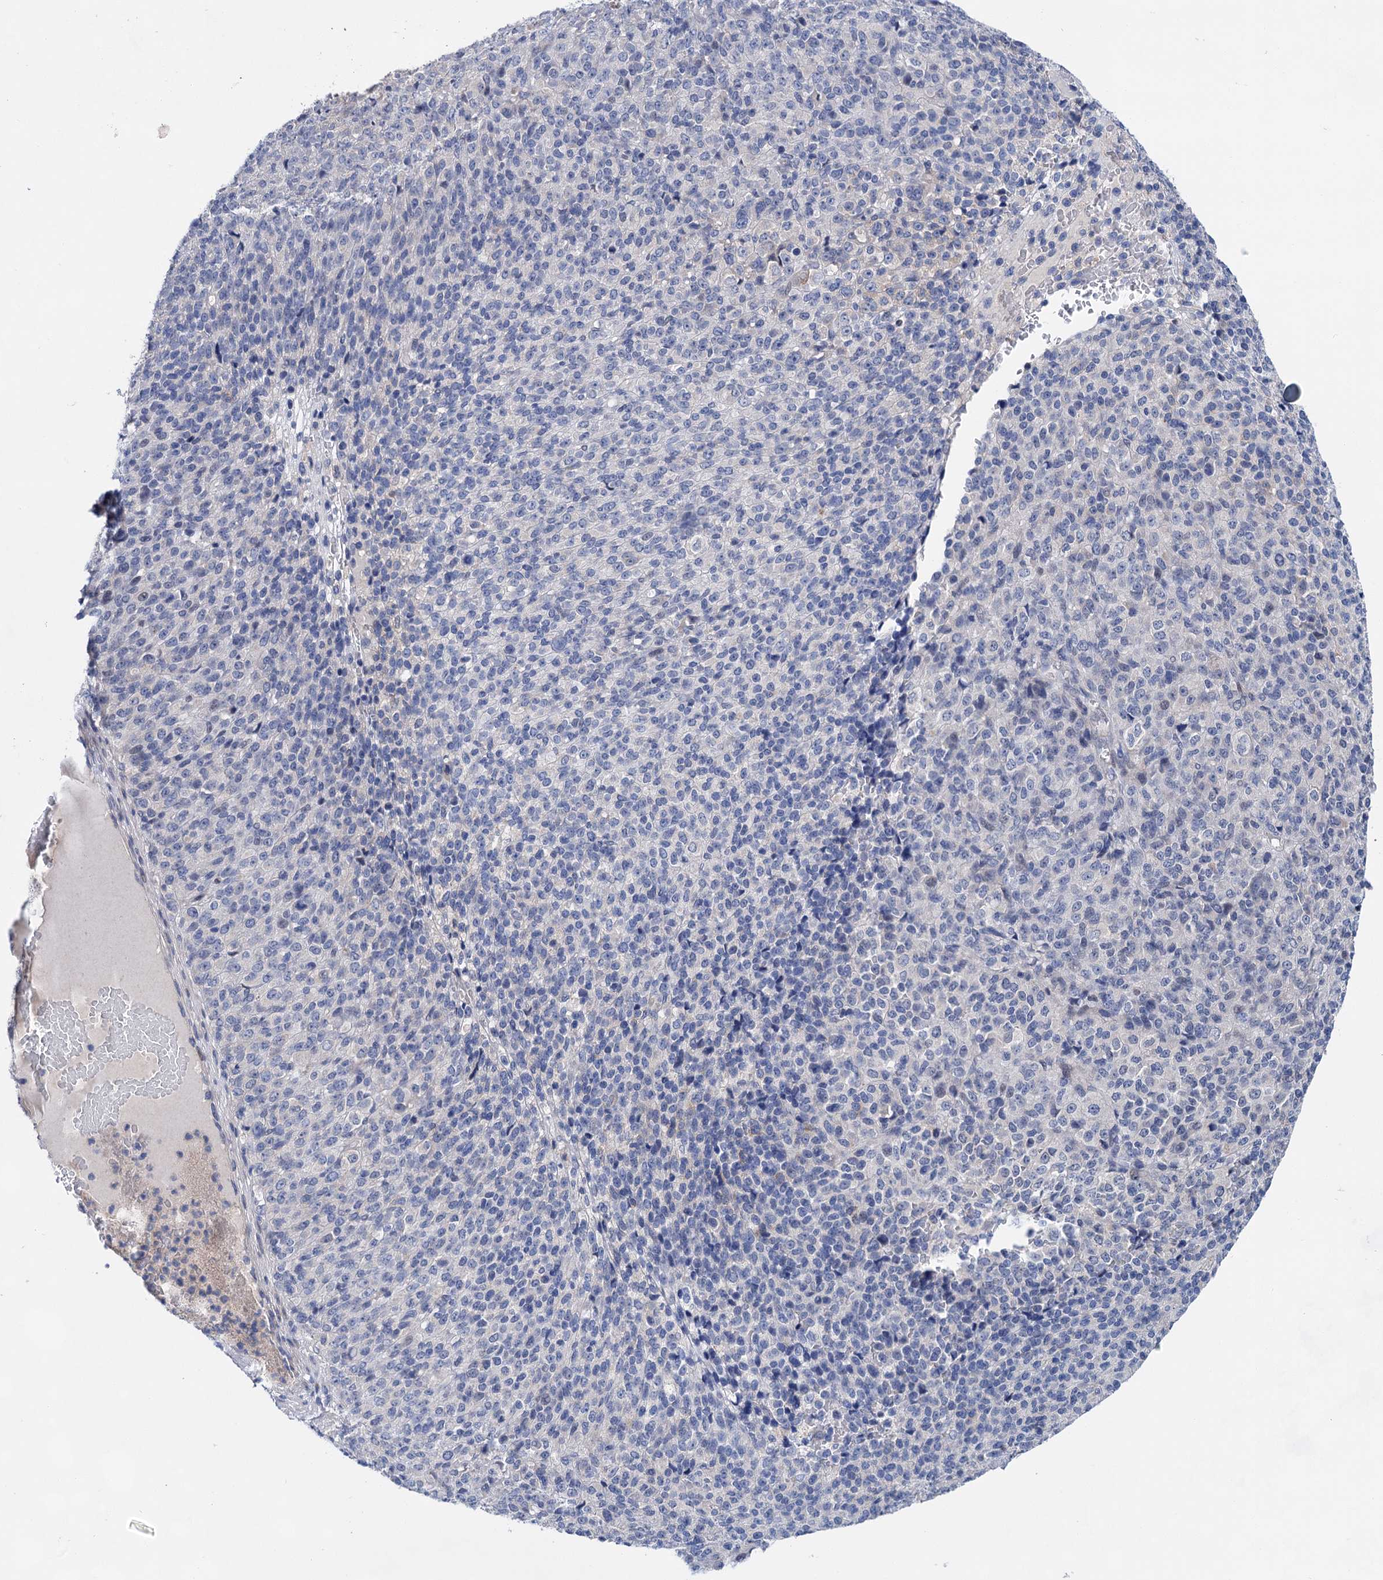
{"staining": {"intensity": "negative", "quantity": "none", "location": "none"}, "tissue": "melanoma", "cell_type": "Tumor cells", "image_type": "cancer", "snomed": [{"axis": "morphology", "description": "Malignant melanoma, Metastatic site"}, {"axis": "topography", "description": "Brain"}], "caption": "The photomicrograph reveals no significant expression in tumor cells of melanoma.", "gene": "MORN3", "patient": {"sex": "female", "age": 56}}